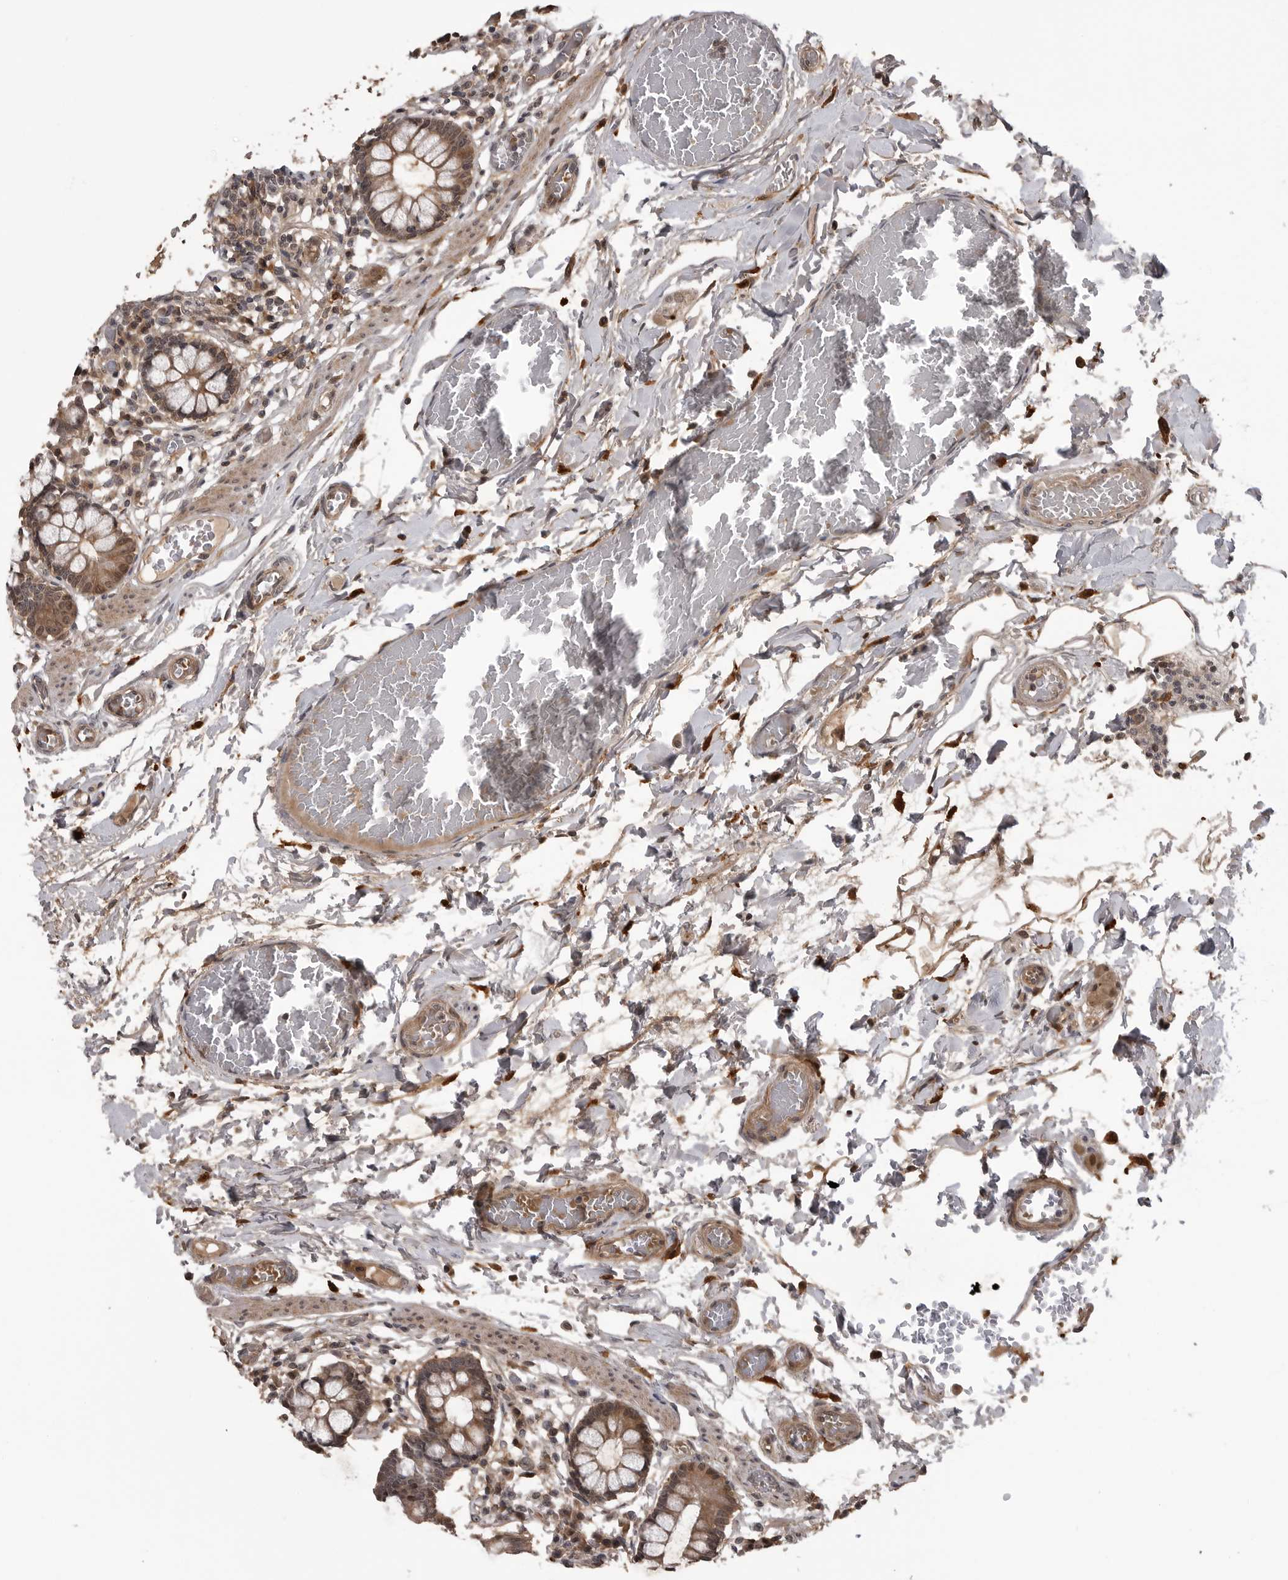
{"staining": {"intensity": "moderate", "quantity": ">75%", "location": "cytoplasmic/membranous,nuclear"}, "tissue": "small intestine", "cell_type": "Glandular cells", "image_type": "normal", "snomed": [{"axis": "morphology", "description": "Normal tissue, NOS"}, {"axis": "topography", "description": "Small intestine"}], "caption": "Protein expression analysis of unremarkable human small intestine reveals moderate cytoplasmic/membranous,nuclear staining in approximately >75% of glandular cells.", "gene": "AKAP7", "patient": {"sex": "female", "age": 61}}